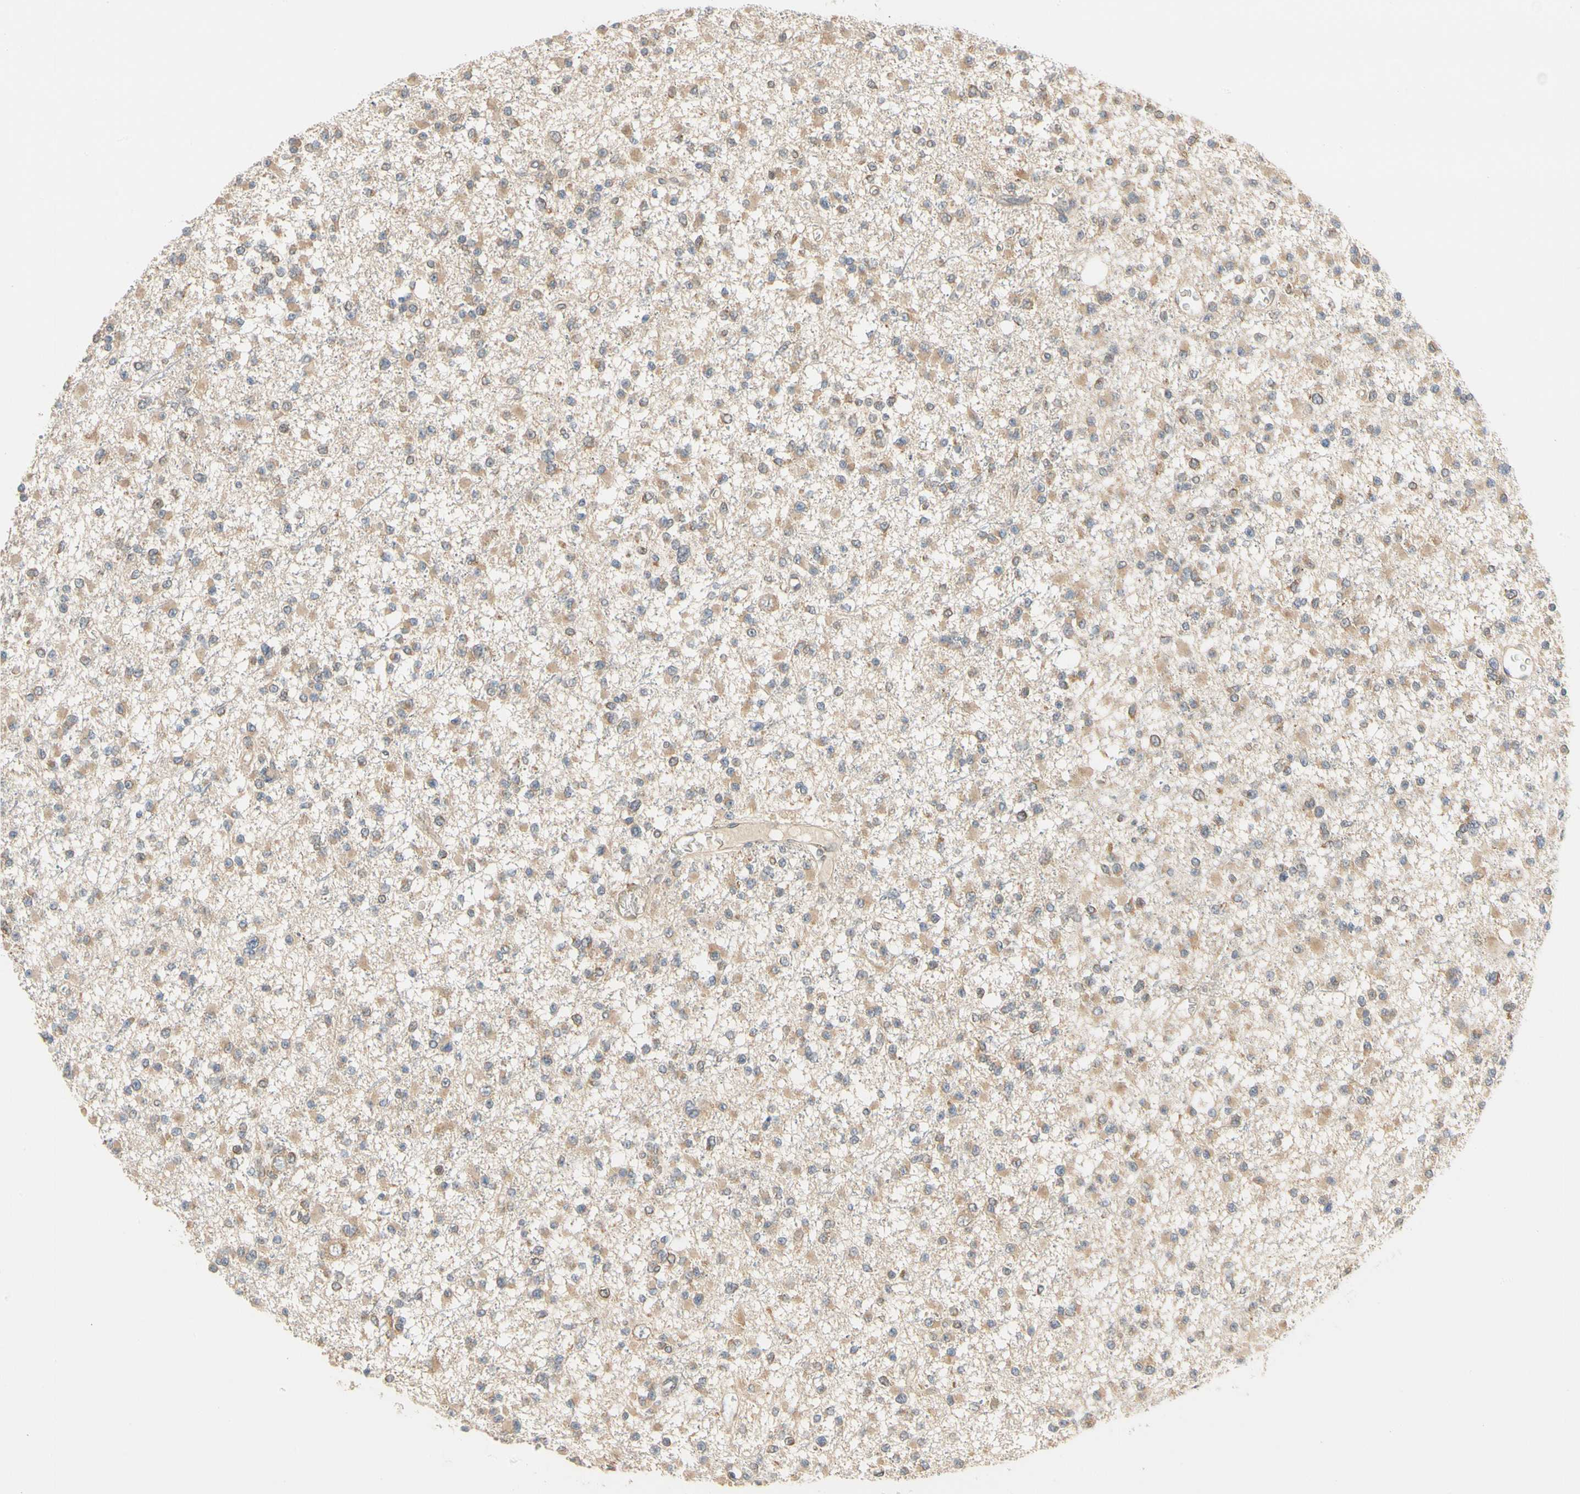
{"staining": {"intensity": "moderate", "quantity": "25%-75%", "location": "cytoplasmic/membranous"}, "tissue": "glioma", "cell_type": "Tumor cells", "image_type": "cancer", "snomed": [{"axis": "morphology", "description": "Glioma, malignant, Low grade"}, {"axis": "topography", "description": "Brain"}], "caption": "Protein analysis of malignant glioma (low-grade) tissue exhibits moderate cytoplasmic/membranous staining in about 25%-75% of tumor cells.", "gene": "ANKHD1", "patient": {"sex": "female", "age": 22}}